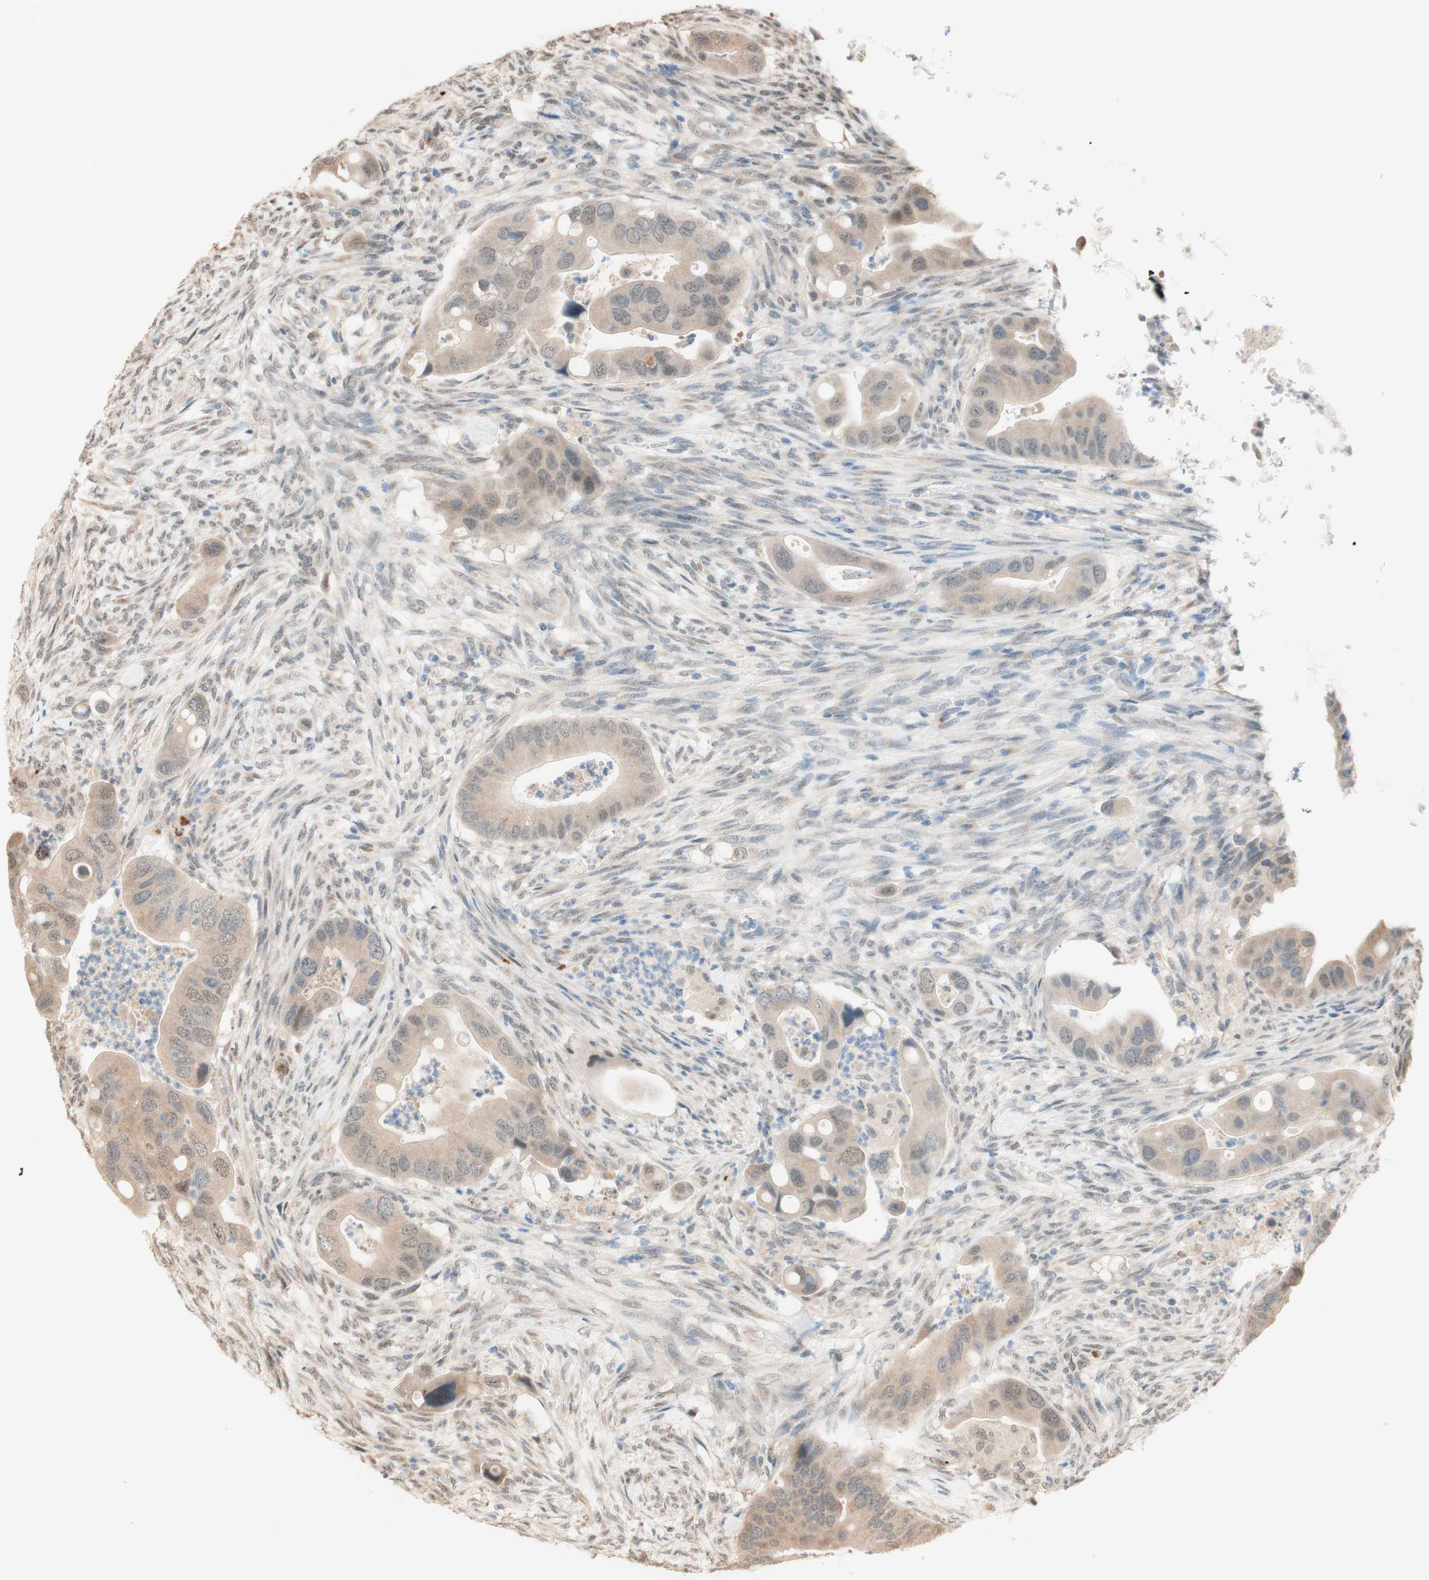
{"staining": {"intensity": "negative", "quantity": "none", "location": "none"}, "tissue": "colorectal cancer", "cell_type": "Tumor cells", "image_type": "cancer", "snomed": [{"axis": "morphology", "description": "Adenocarcinoma, NOS"}, {"axis": "topography", "description": "Rectum"}], "caption": "An immunohistochemistry histopathology image of colorectal cancer is shown. There is no staining in tumor cells of colorectal cancer.", "gene": "CCNC", "patient": {"sex": "female", "age": 57}}